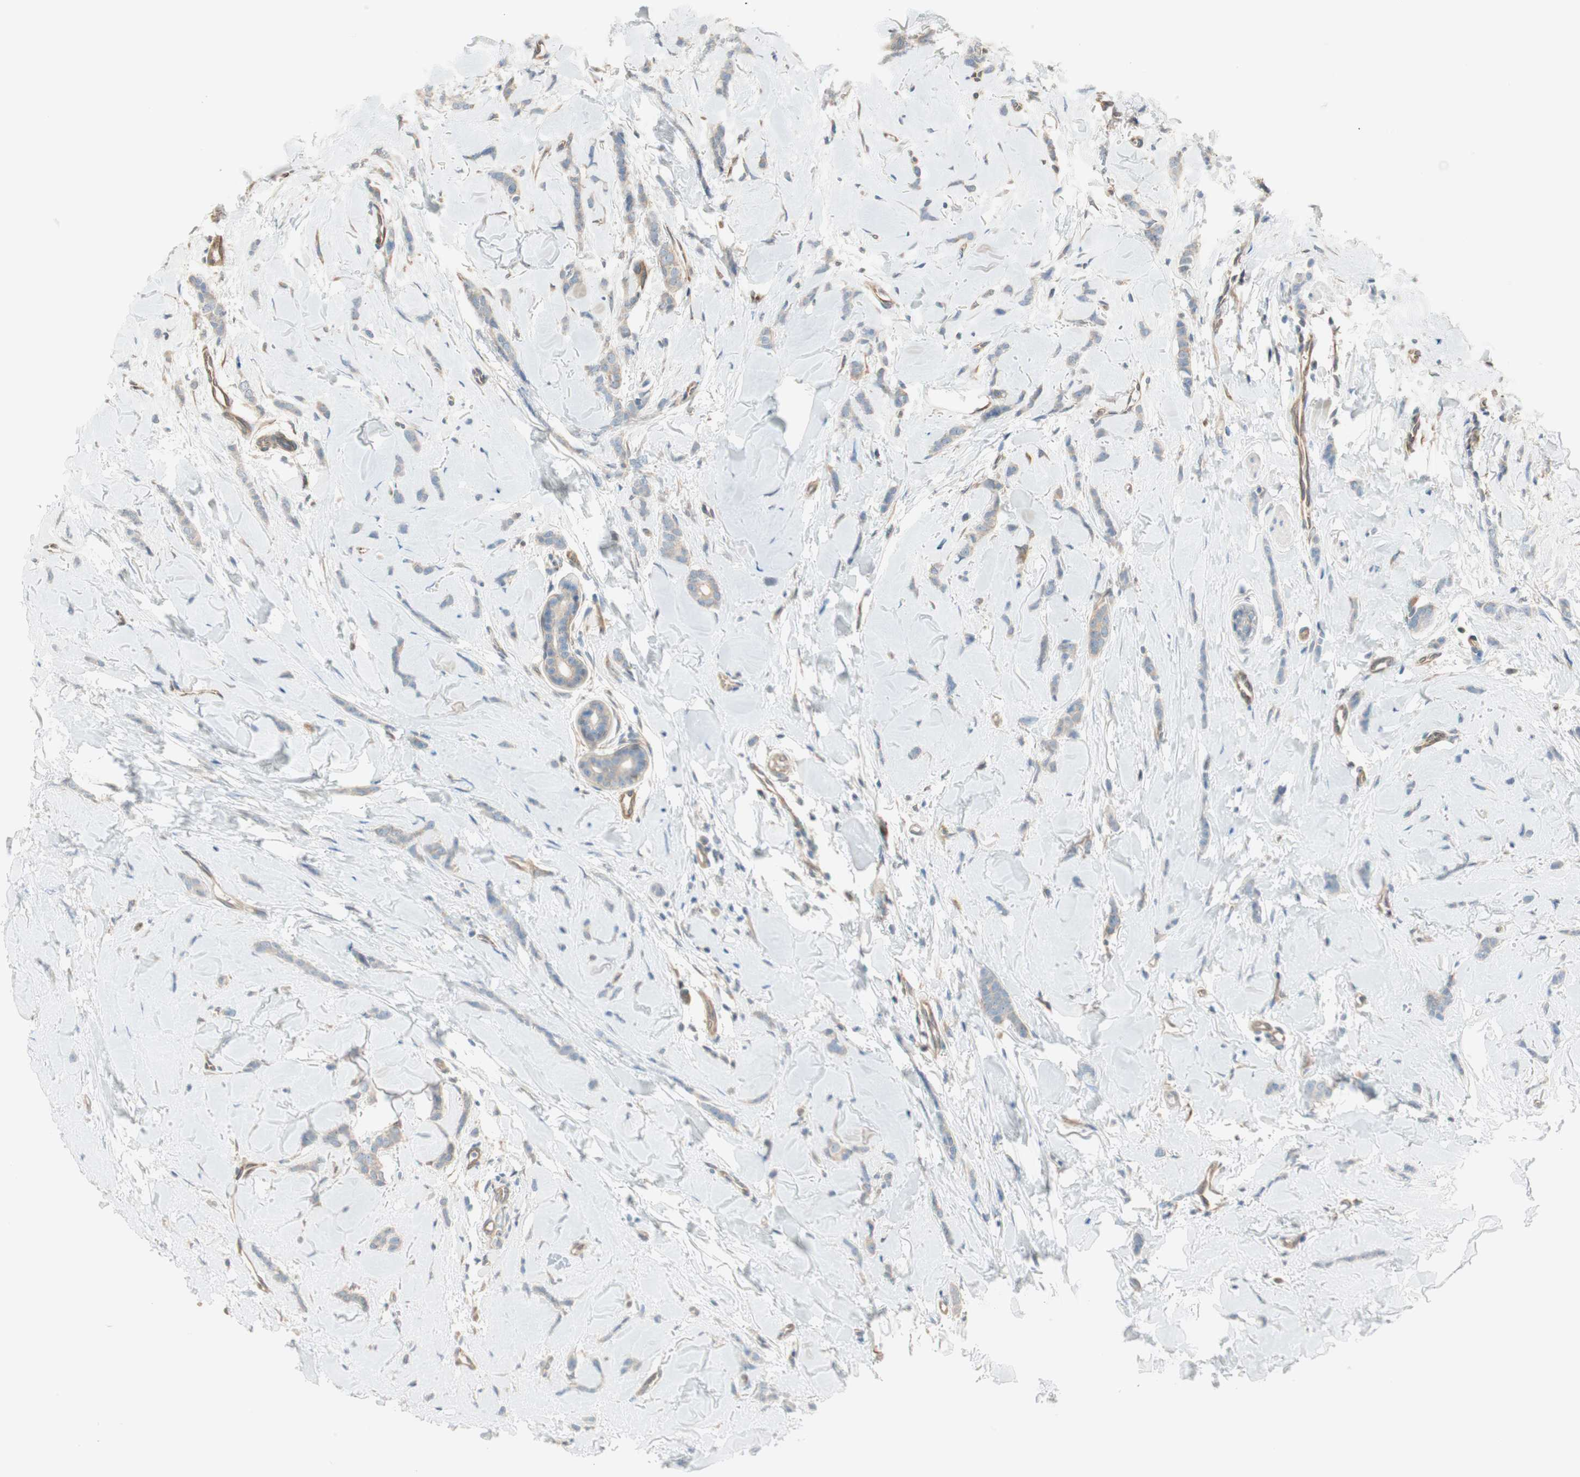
{"staining": {"intensity": "weak", "quantity": "25%-75%", "location": "cytoplasmic/membranous"}, "tissue": "breast cancer", "cell_type": "Tumor cells", "image_type": "cancer", "snomed": [{"axis": "morphology", "description": "Lobular carcinoma"}, {"axis": "topography", "description": "Skin"}, {"axis": "topography", "description": "Breast"}], "caption": "Immunohistochemistry (IHC) image of neoplastic tissue: human lobular carcinoma (breast) stained using immunohistochemistry (IHC) reveals low levels of weak protein expression localized specifically in the cytoplasmic/membranous of tumor cells, appearing as a cytoplasmic/membranous brown color.", "gene": "CDK3", "patient": {"sex": "female", "age": 46}}